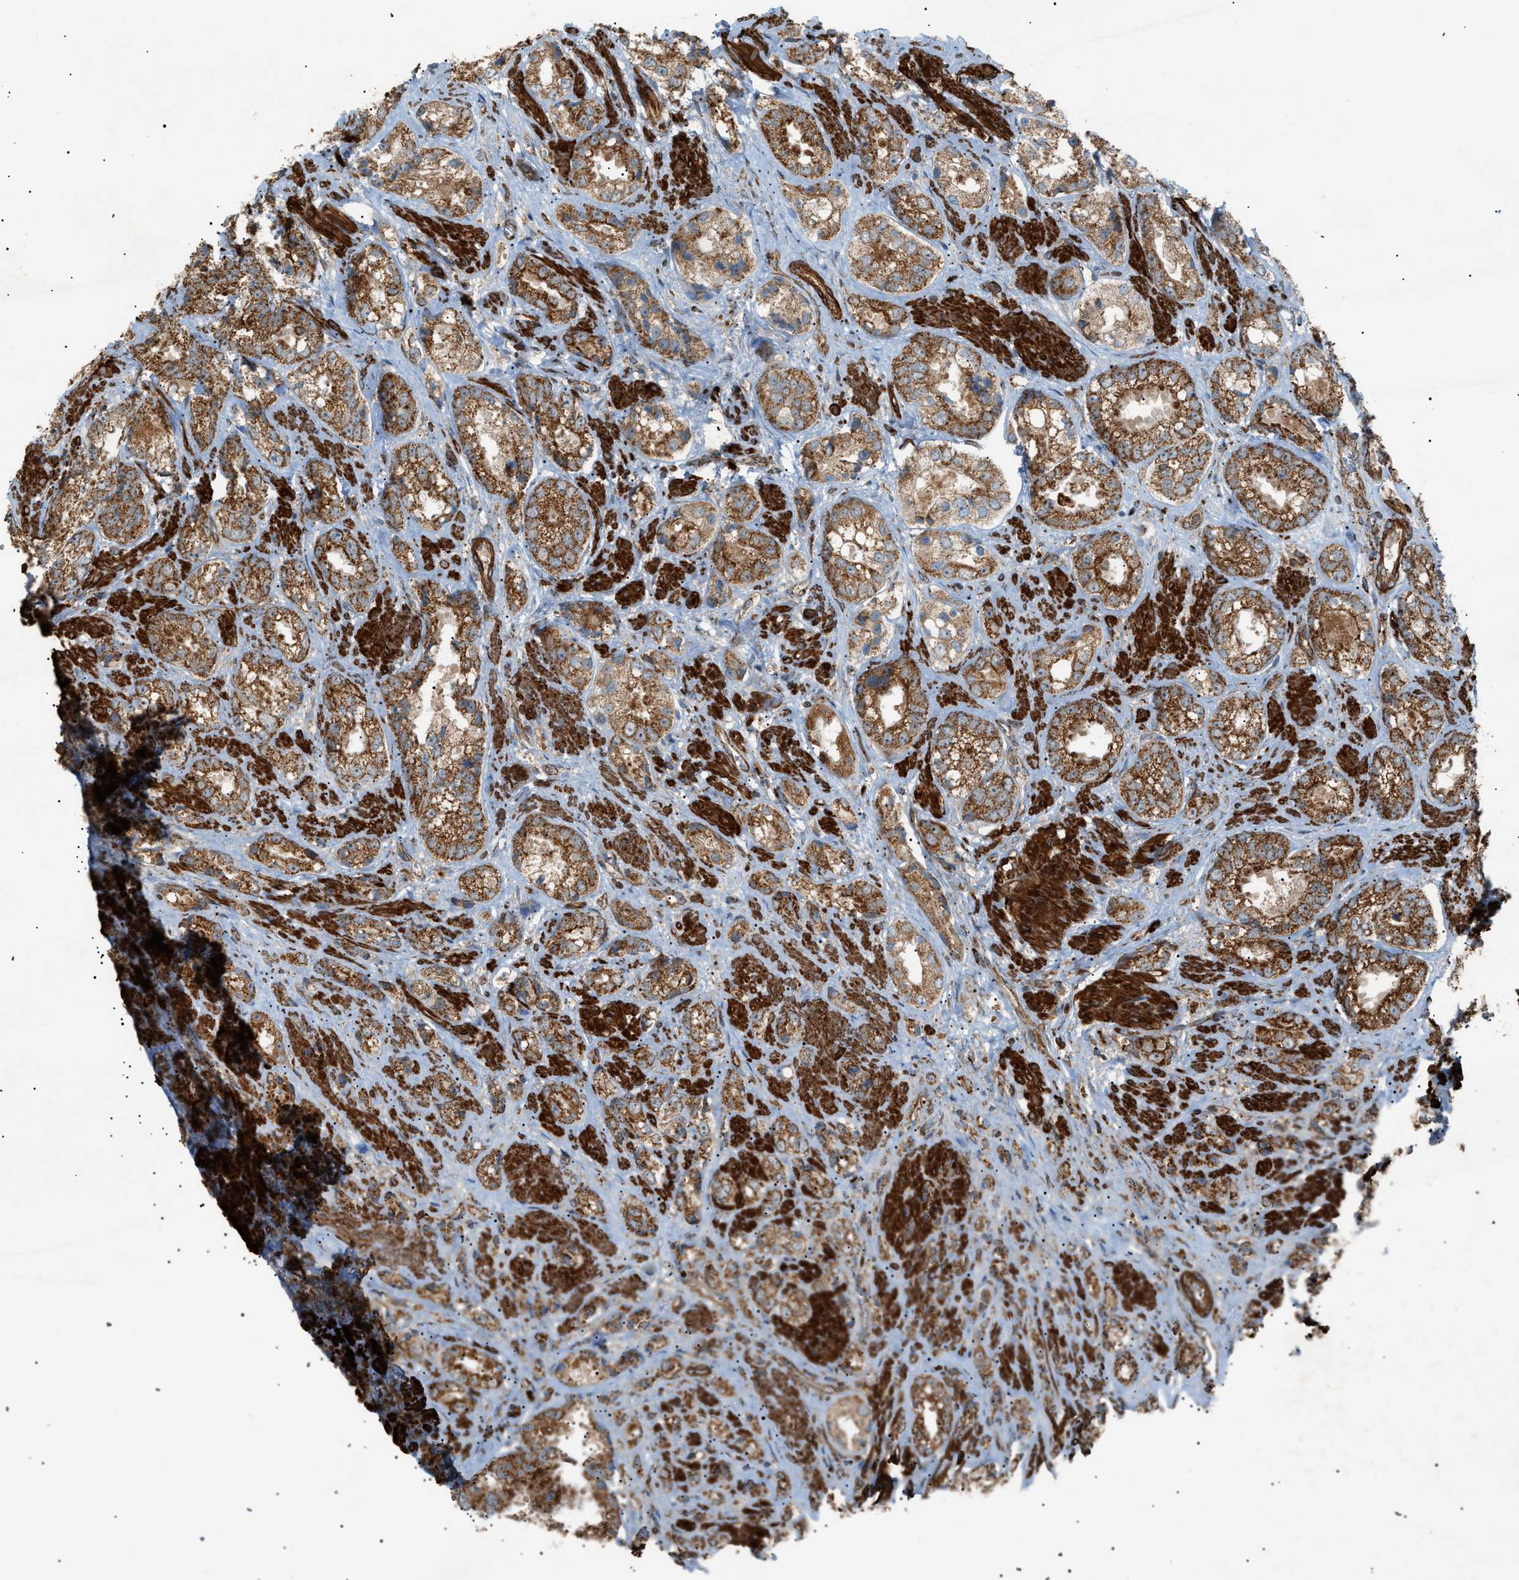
{"staining": {"intensity": "strong", "quantity": ">75%", "location": "cytoplasmic/membranous"}, "tissue": "prostate cancer", "cell_type": "Tumor cells", "image_type": "cancer", "snomed": [{"axis": "morphology", "description": "Adenocarcinoma, High grade"}, {"axis": "topography", "description": "Prostate"}], "caption": "Immunohistochemistry (IHC) histopathology image of prostate adenocarcinoma (high-grade) stained for a protein (brown), which exhibits high levels of strong cytoplasmic/membranous staining in about >75% of tumor cells.", "gene": "C1GALT1C1", "patient": {"sex": "male", "age": 61}}